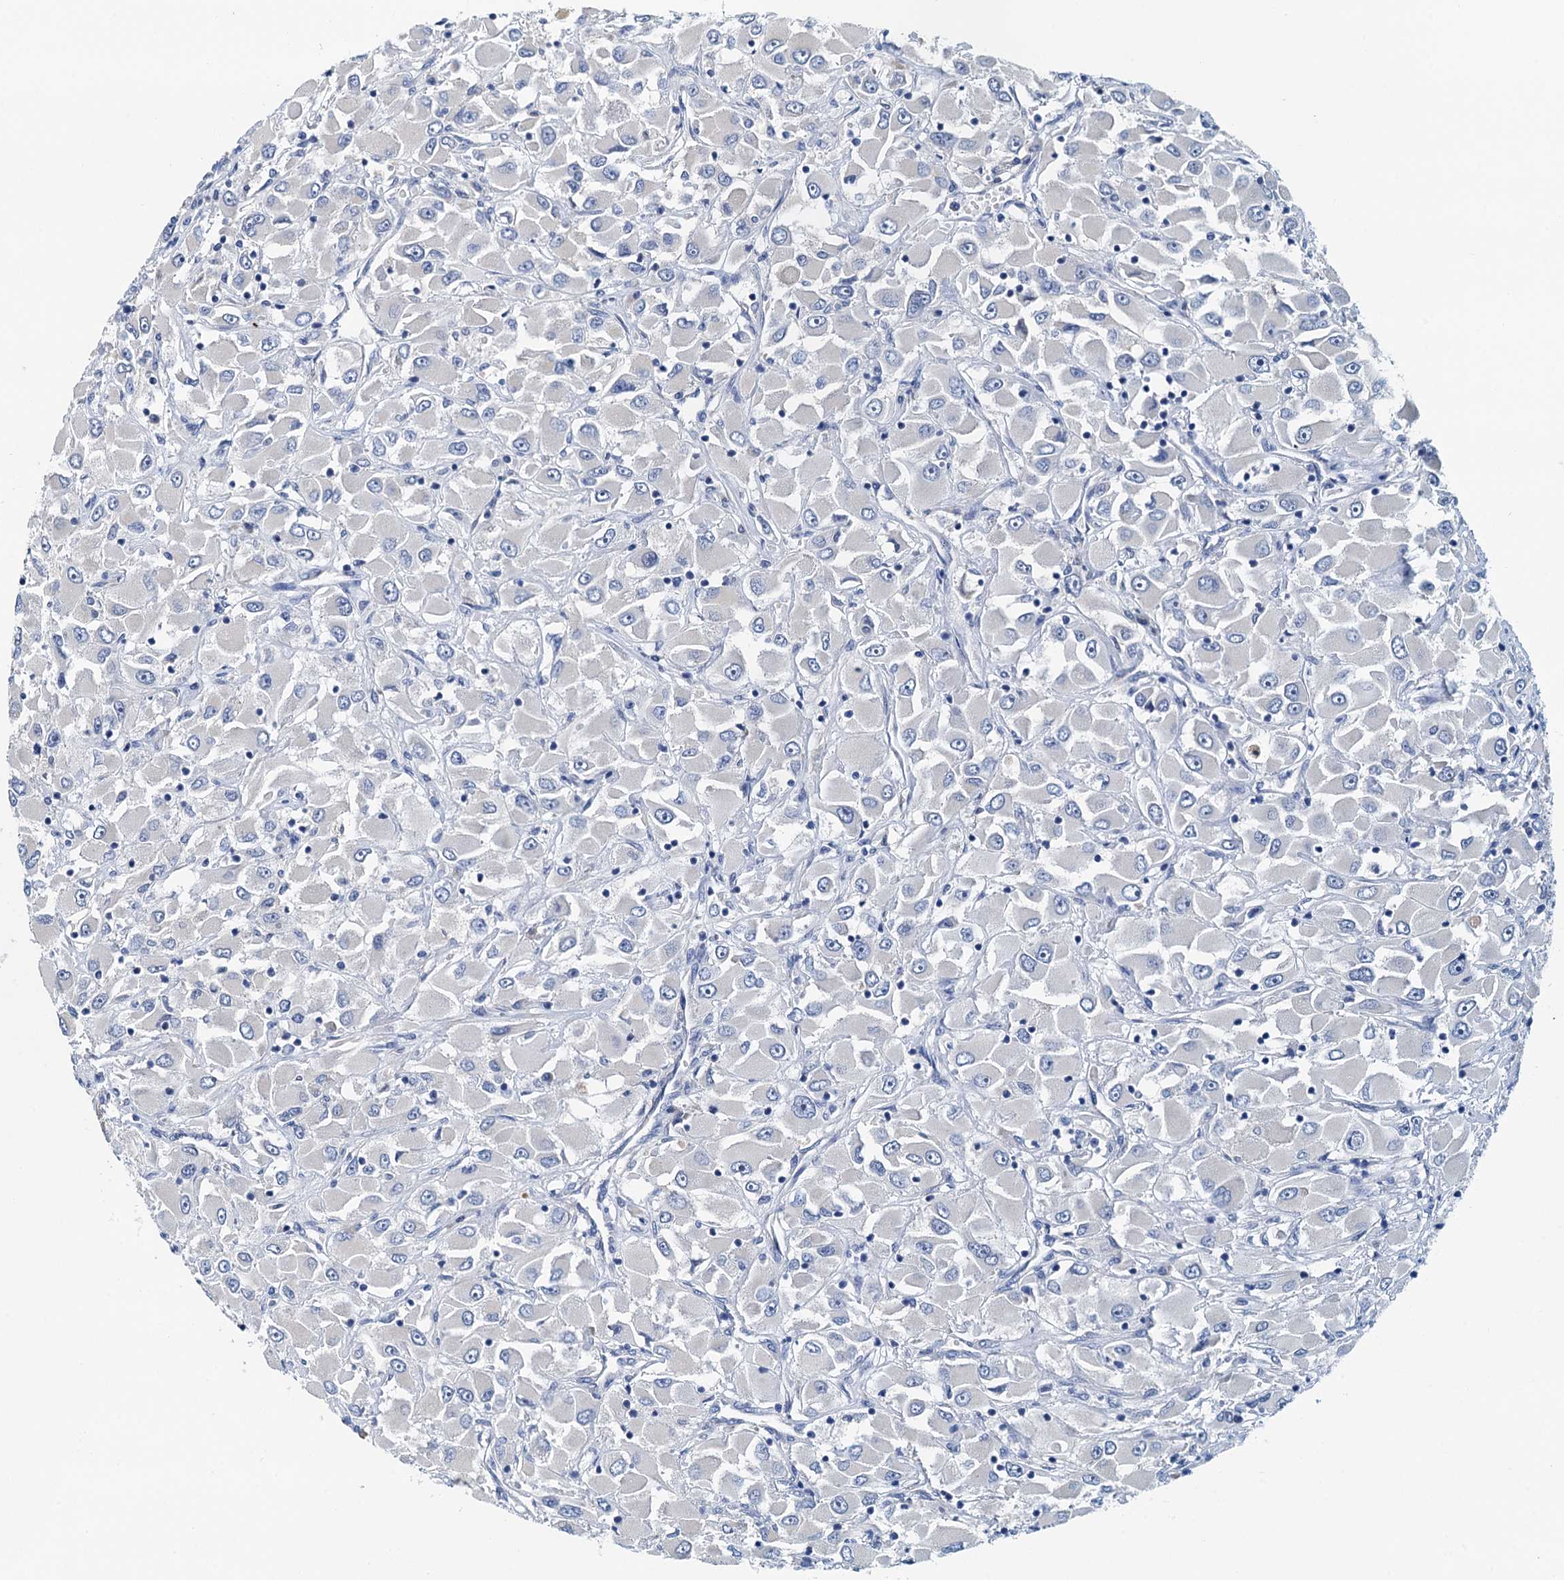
{"staining": {"intensity": "negative", "quantity": "none", "location": "none"}, "tissue": "renal cancer", "cell_type": "Tumor cells", "image_type": "cancer", "snomed": [{"axis": "morphology", "description": "Adenocarcinoma, NOS"}, {"axis": "topography", "description": "Kidney"}], "caption": "The photomicrograph shows no significant positivity in tumor cells of adenocarcinoma (renal).", "gene": "DTD1", "patient": {"sex": "female", "age": 52}}